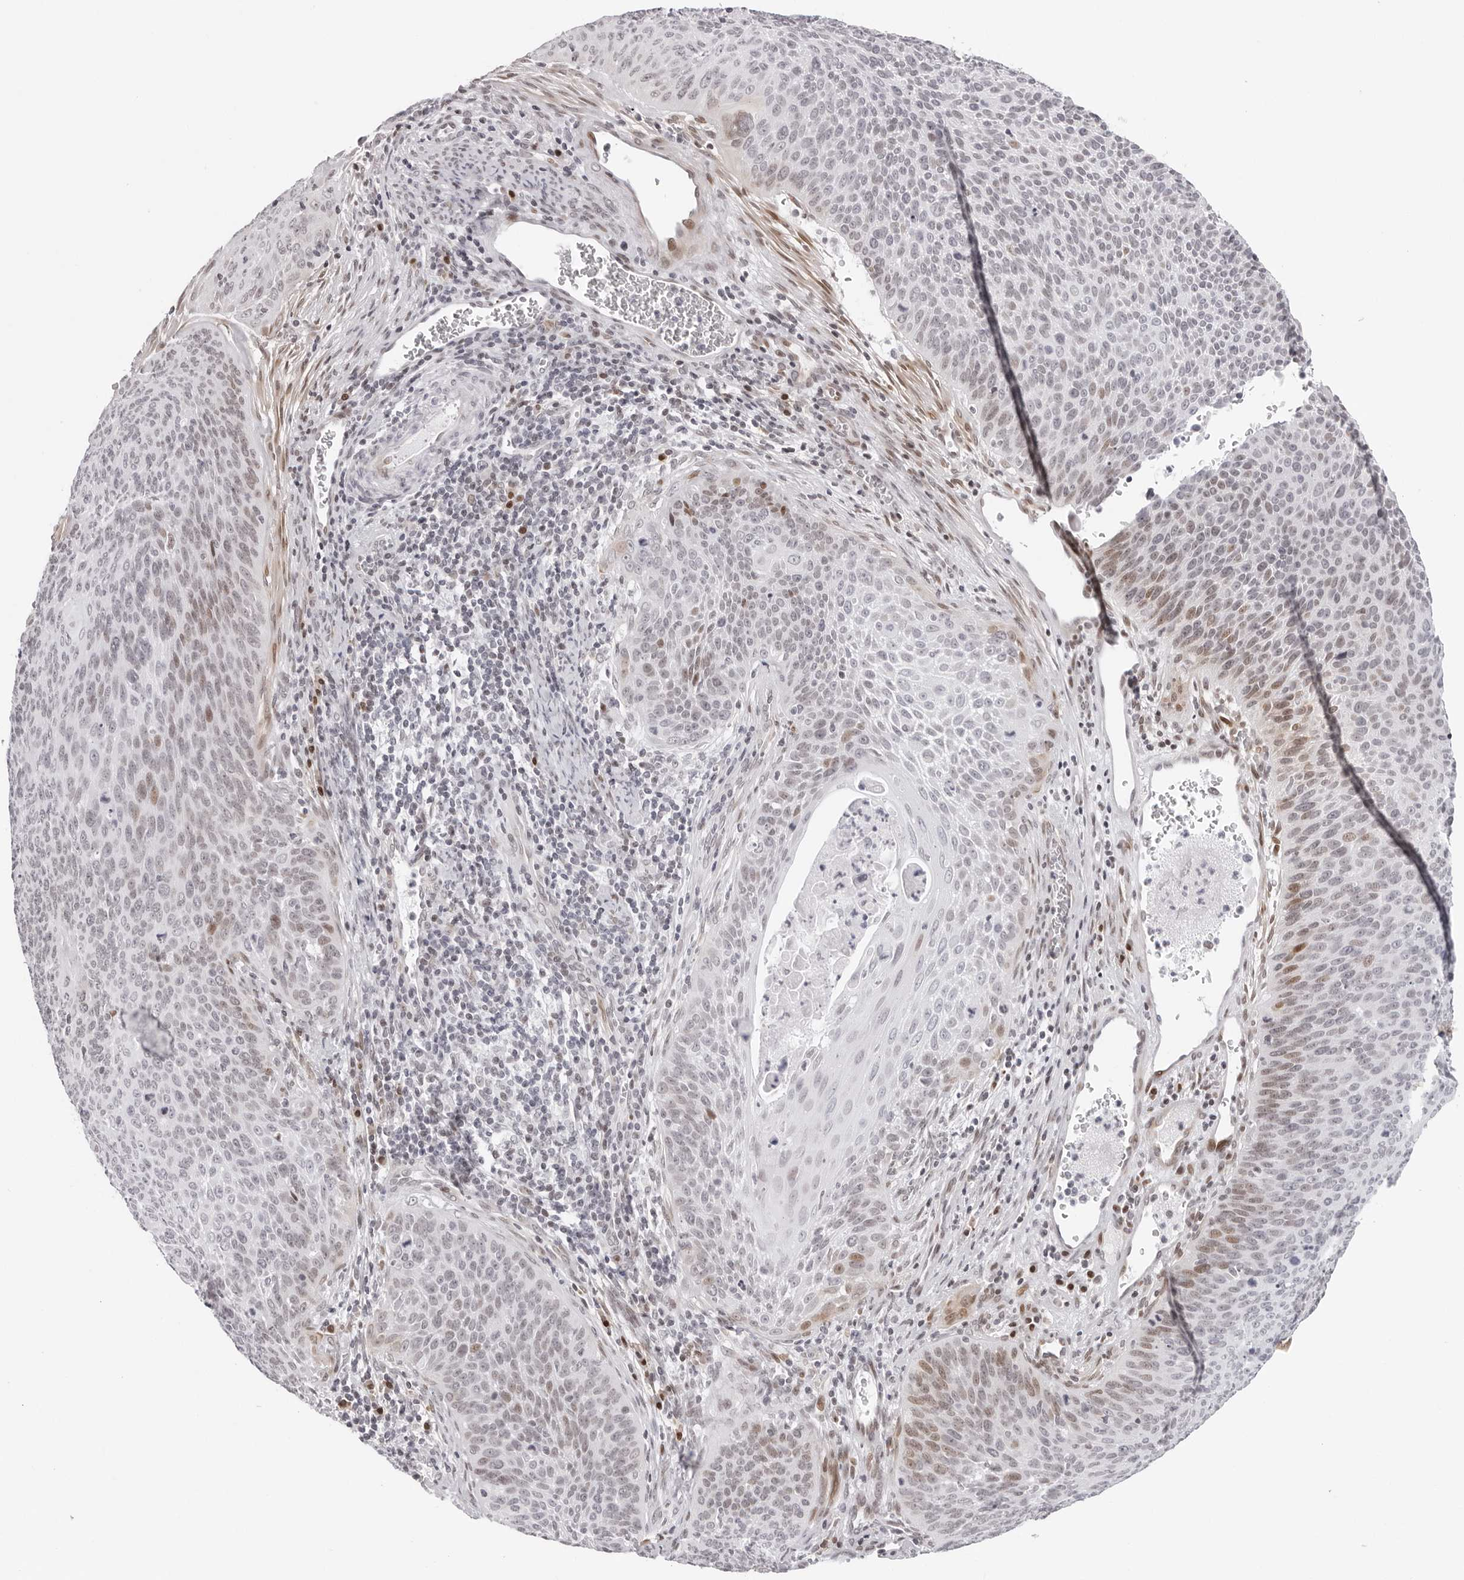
{"staining": {"intensity": "moderate", "quantity": "<25%", "location": "nuclear"}, "tissue": "cervical cancer", "cell_type": "Tumor cells", "image_type": "cancer", "snomed": [{"axis": "morphology", "description": "Squamous cell carcinoma, NOS"}, {"axis": "topography", "description": "Cervix"}], "caption": "DAB (3,3'-diaminobenzidine) immunohistochemical staining of human squamous cell carcinoma (cervical) shows moderate nuclear protein staining in about <25% of tumor cells. (Stains: DAB in brown, nuclei in blue, Microscopy: brightfield microscopy at high magnification).", "gene": "NTPCR", "patient": {"sex": "female", "age": 55}}